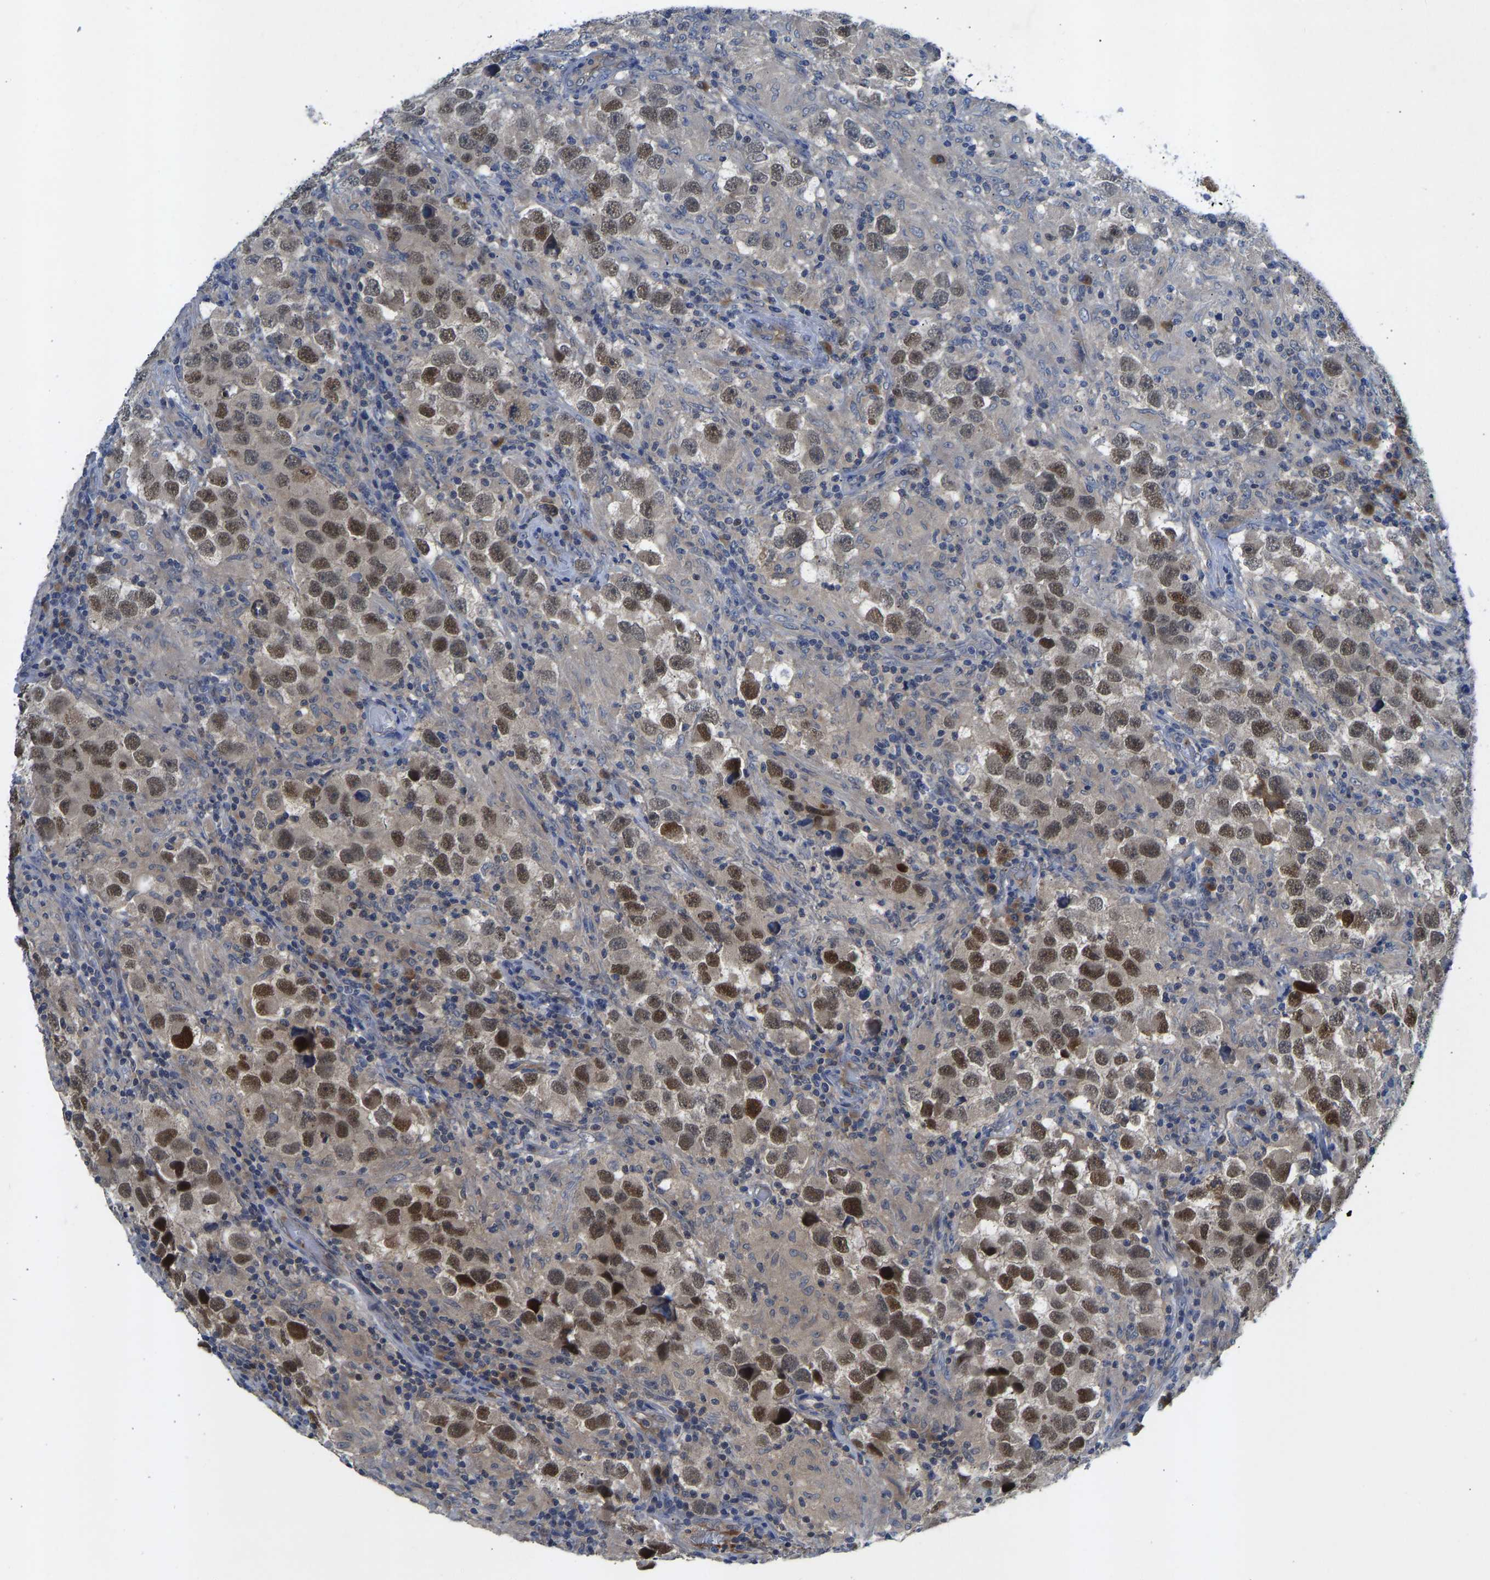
{"staining": {"intensity": "moderate", "quantity": "25%-75%", "location": "nuclear"}, "tissue": "testis cancer", "cell_type": "Tumor cells", "image_type": "cancer", "snomed": [{"axis": "morphology", "description": "Carcinoma, Embryonal, NOS"}, {"axis": "topography", "description": "Testis"}], "caption": "A medium amount of moderate nuclear positivity is identified in approximately 25%-75% of tumor cells in testis cancer (embryonal carcinoma) tissue. The staining was performed using DAB, with brown indicating positive protein expression. Nuclei are stained blue with hematoxylin.", "gene": "ZNF251", "patient": {"sex": "male", "age": 21}}